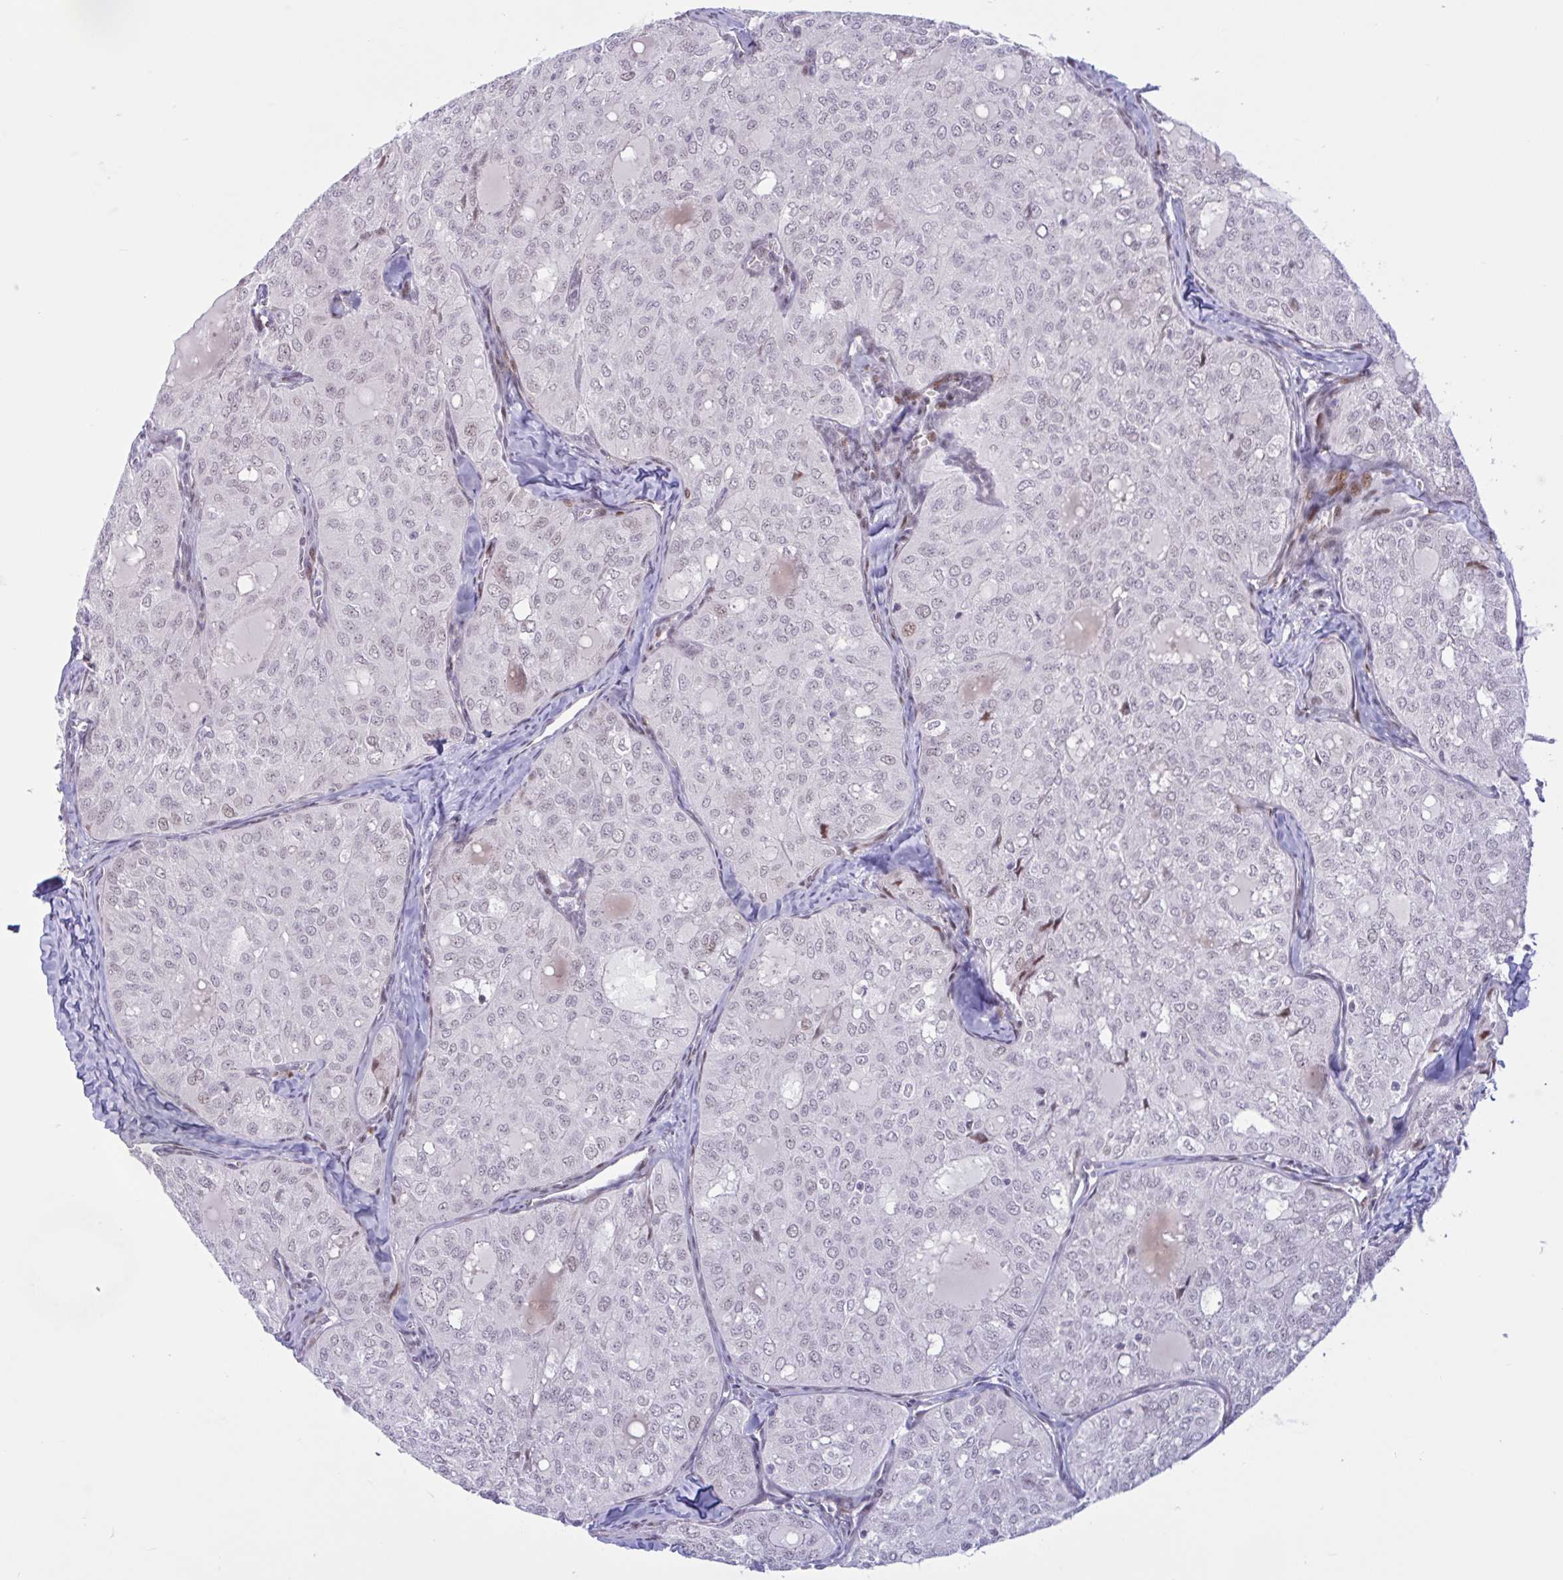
{"staining": {"intensity": "weak", "quantity": "25%-75%", "location": "nuclear"}, "tissue": "thyroid cancer", "cell_type": "Tumor cells", "image_type": "cancer", "snomed": [{"axis": "morphology", "description": "Follicular adenoma carcinoma, NOS"}, {"axis": "topography", "description": "Thyroid gland"}], "caption": "Tumor cells reveal low levels of weak nuclear positivity in about 25%-75% of cells in human thyroid follicular adenoma carcinoma. The protein of interest is stained brown, and the nuclei are stained in blue (DAB (3,3'-diaminobenzidine) IHC with brightfield microscopy, high magnification).", "gene": "RBL1", "patient": {"sex": "male", "age": 75}}